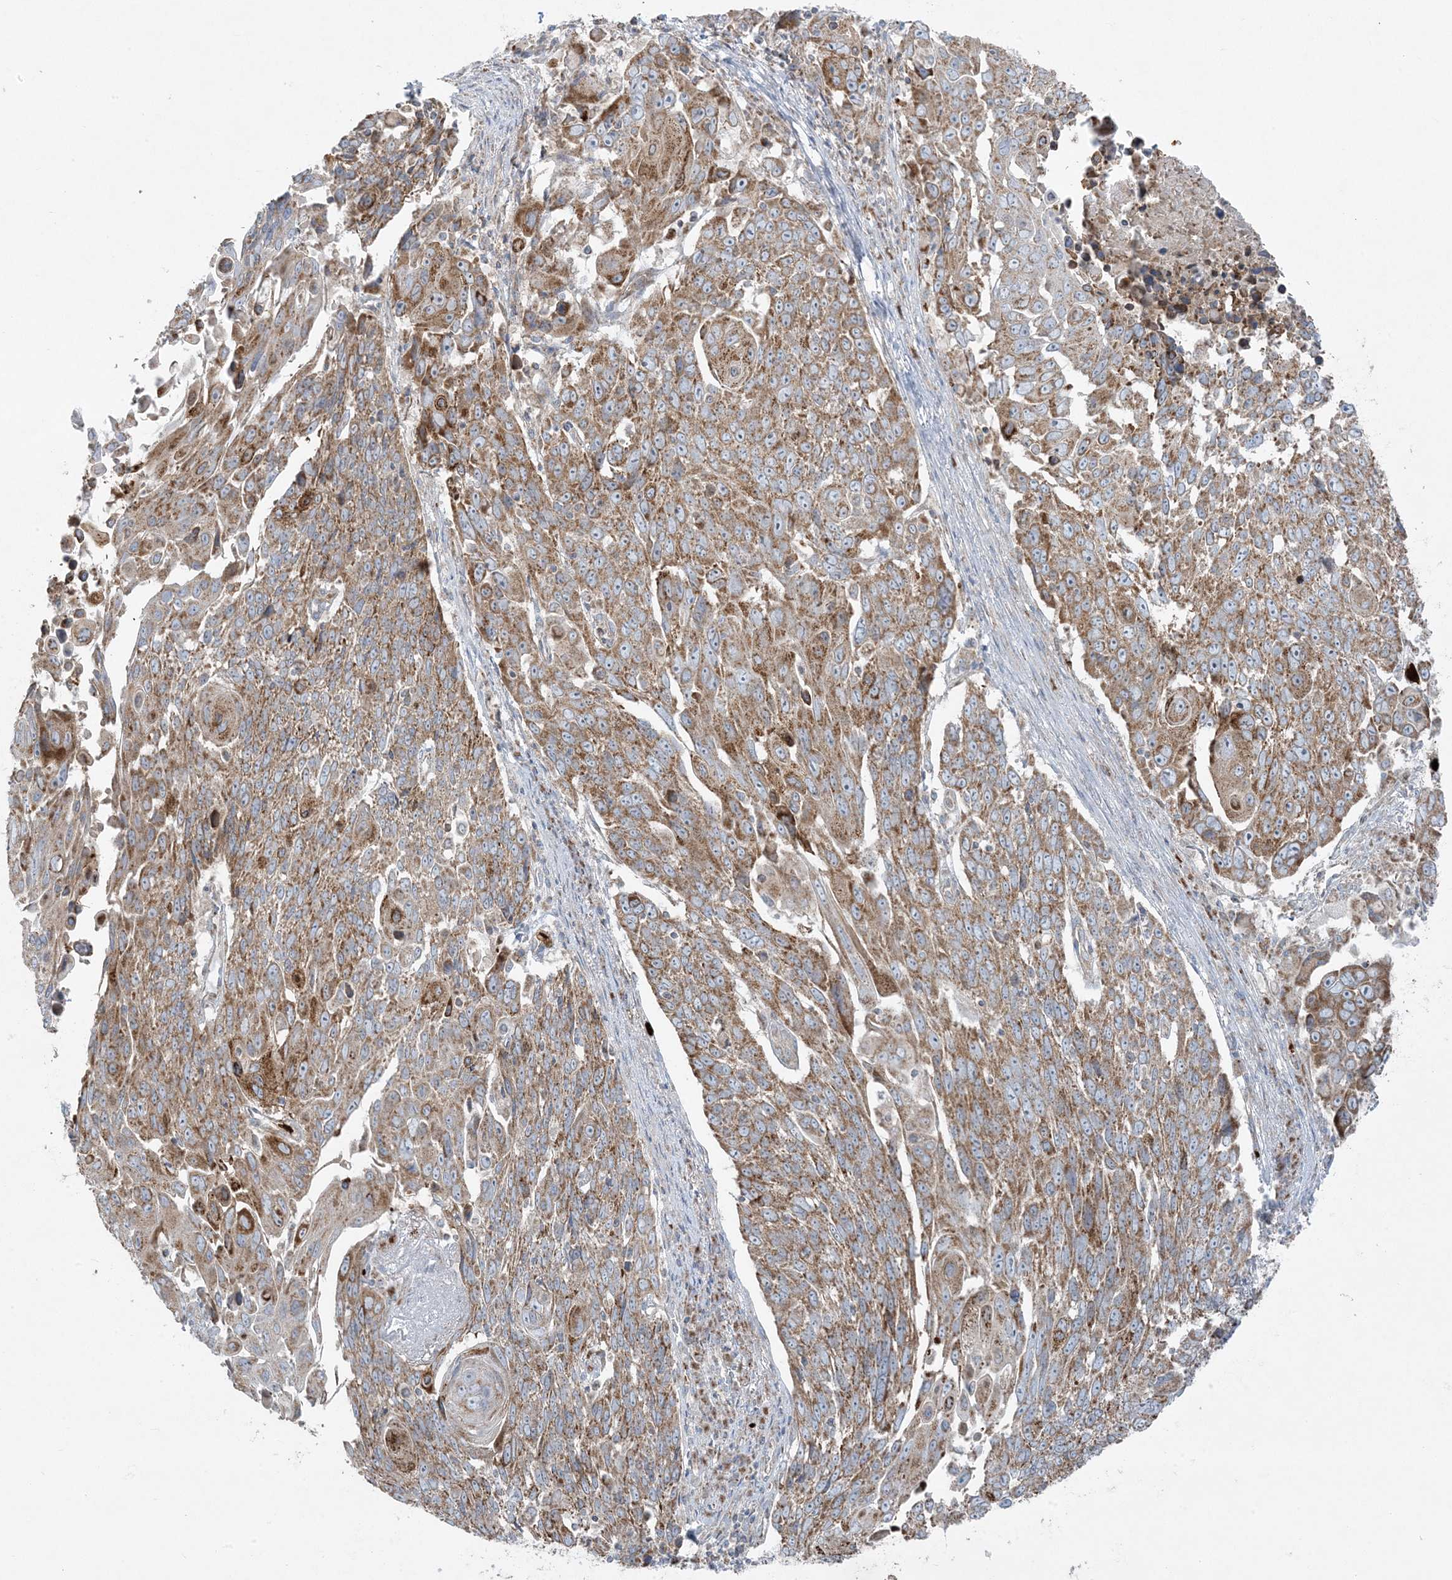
{"staining": {"intensity": "moderate", "quantity": ">75%", "location": "cytoplasmic/membranous"}, "tissue": "lung cancer", "cell_type": "Tumor cells", "image_type": "cancer", "snomed": [{"axis": "morphology", "description": "Squamous cell carcinoma, NOS"}, {"axis": "topography", "description": "Lung"}], "caption": "A micrograph of human squamous cell carcinoma (lung) stained for a protein displays moderate cytoplasmic/membranous brown staining in tumor cells.", "gene": "PIK3R4", "patient": {"sex": "male", "age": 66}}